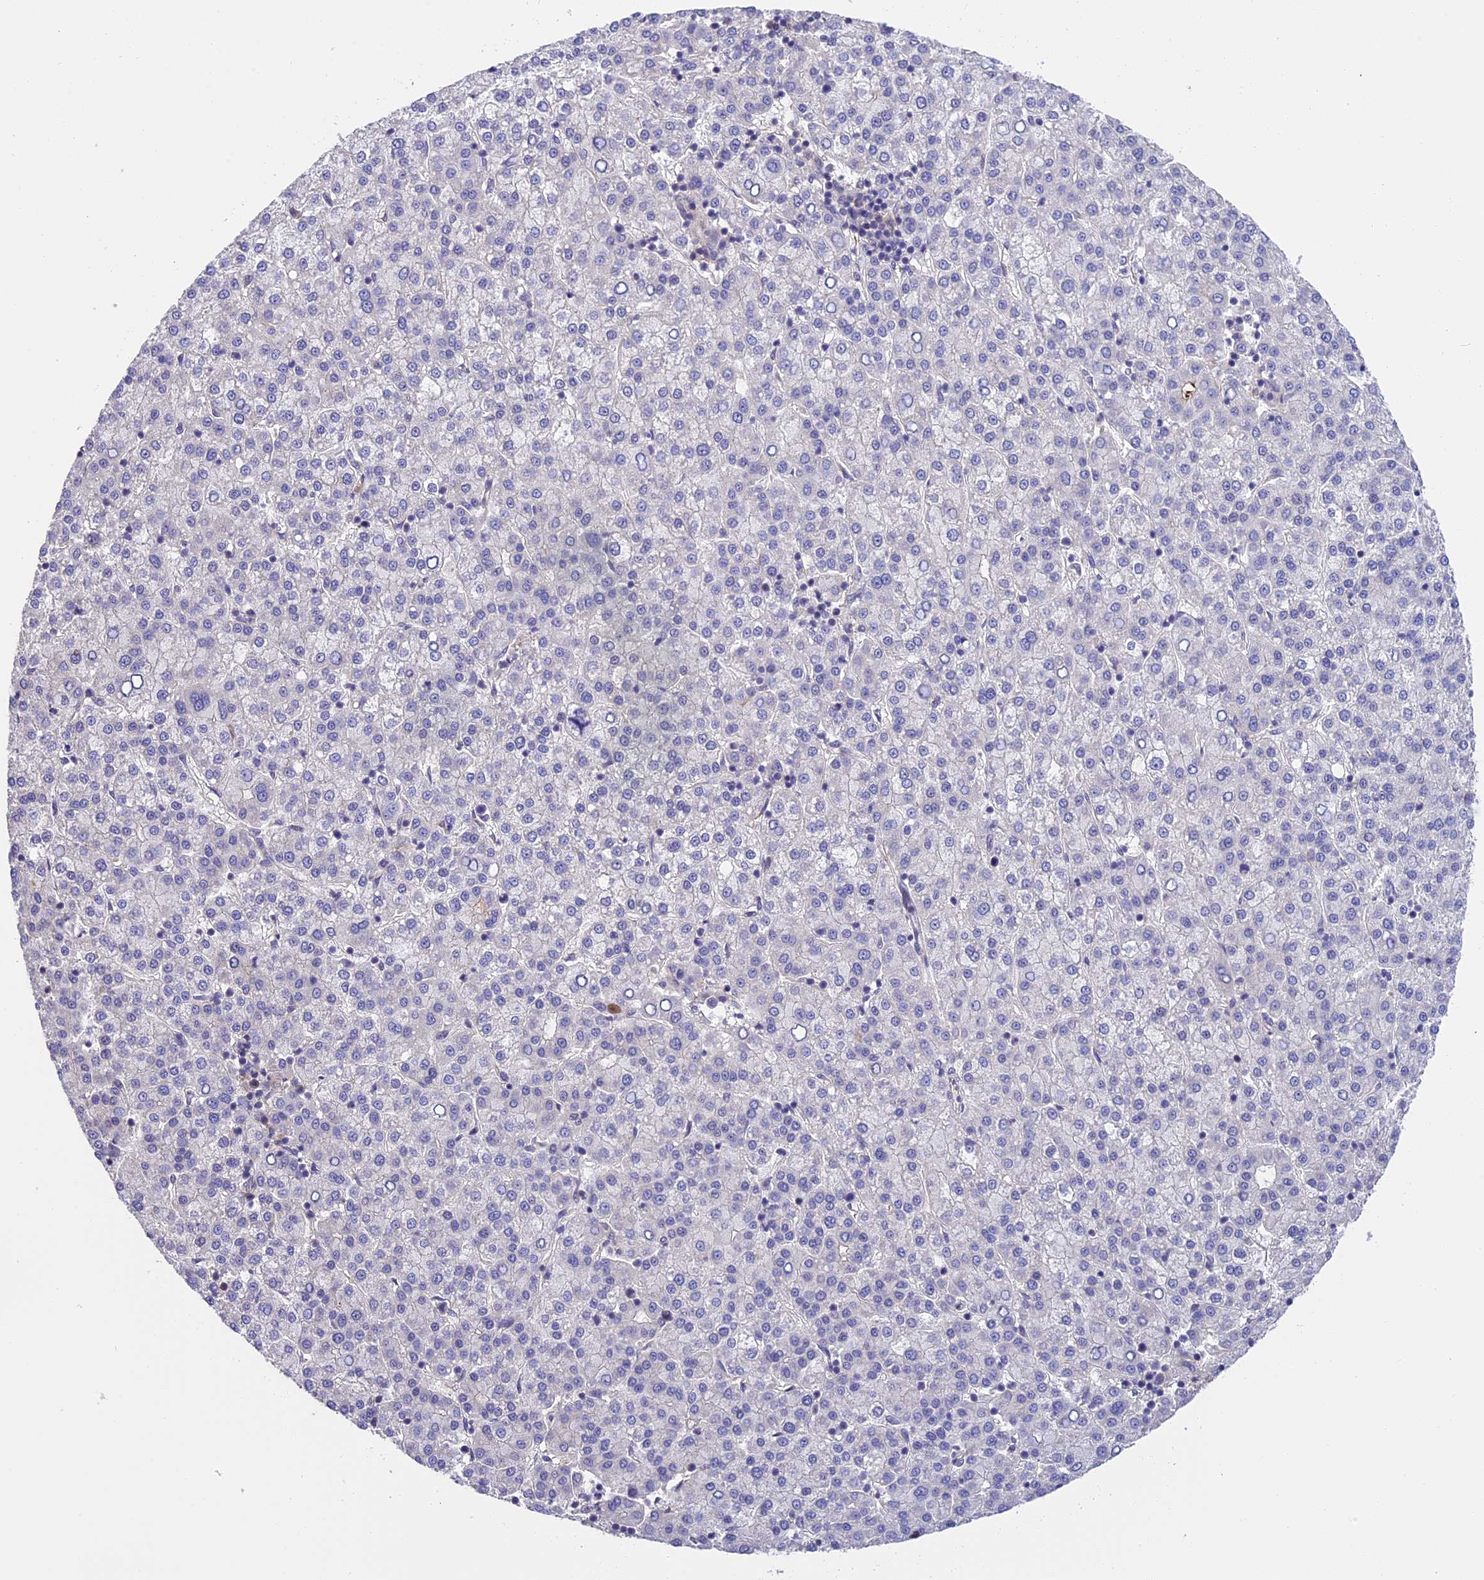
{"staining": {"intensity": "negative", "quantity": "none", "location": "none"}, "tissue": "liver cancer", "cell_type": "Tumor cells", "image_type": "cancer", "snomed": [{"axis": "morphology", "description": "Carcinoma, Hepatocellular, NOS"}, {"axis": "topography", "description": "Liver"}], "caption": "This is a histopathology image of IHC staining of liver cancer, which shows no expression in tumor cells.", "gene": "MFSD2A", "patient": {"sex": "female", "age": 58}}